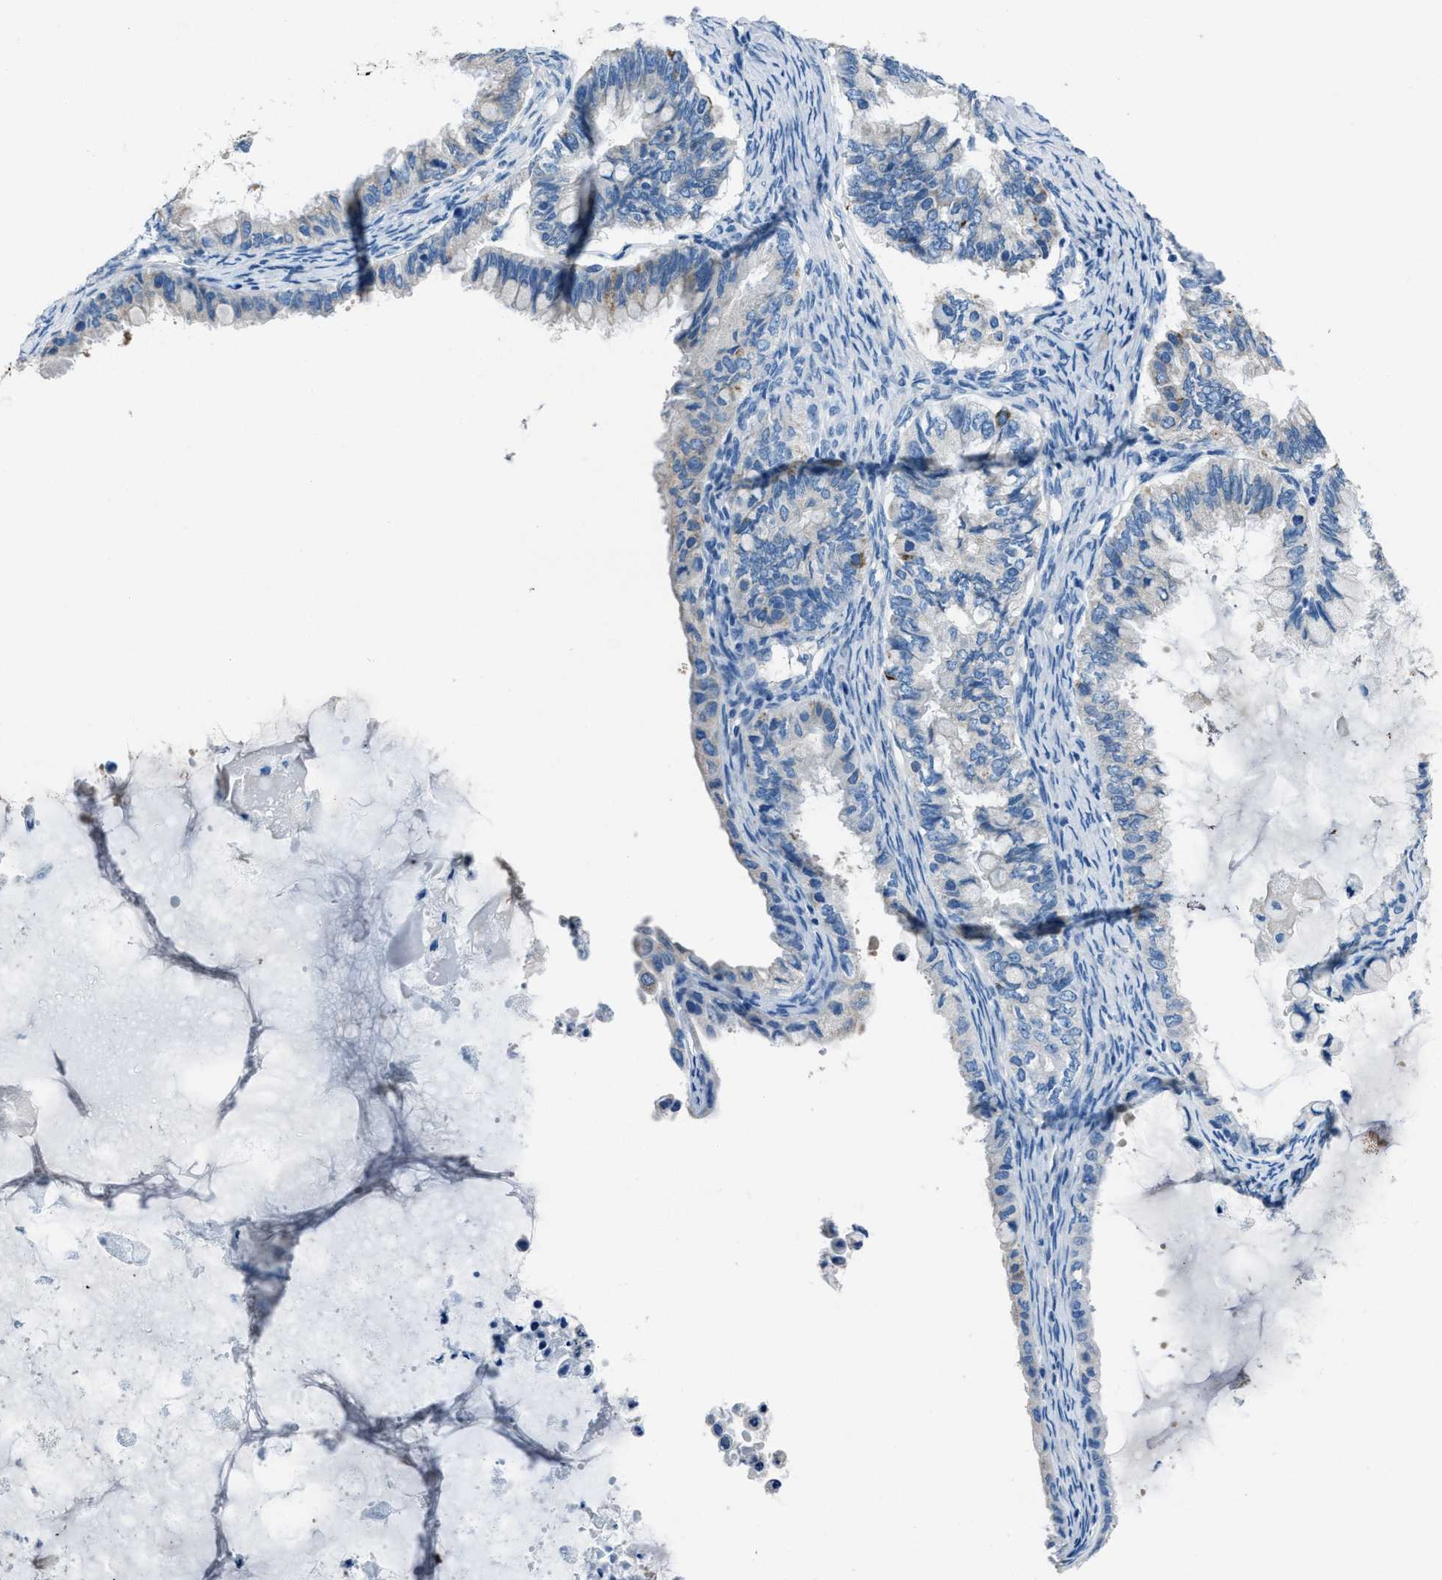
{"staining": {"intensity": "moderate", "quantity": "<25%", "location": "cytoplasmic/membranous"}, "tissue": "ovarian cancer", "cell_type": "Tumor cells", "image_type": "cancer", "snomed": [{"axis": "morphology", "description": "Cystadenocarcinoma, mucinous, NOS"}, {"axis": "topography", "description": "Ovary"}], "caption": "Immunohistochemical staining of human ovarian cancer exhibits moderate cytoplasmic/membranous protein expression in approximately <25% of tumor cells. The staining was performed using DAB (3,3'-diaminobenzidine) to visualize the protein expression in brown, while the nuclei were stained in blue with hematoxylin (Magnification: 20x).", "gene": "AMACR", "patient": {"sex": "female", "age": 80}}